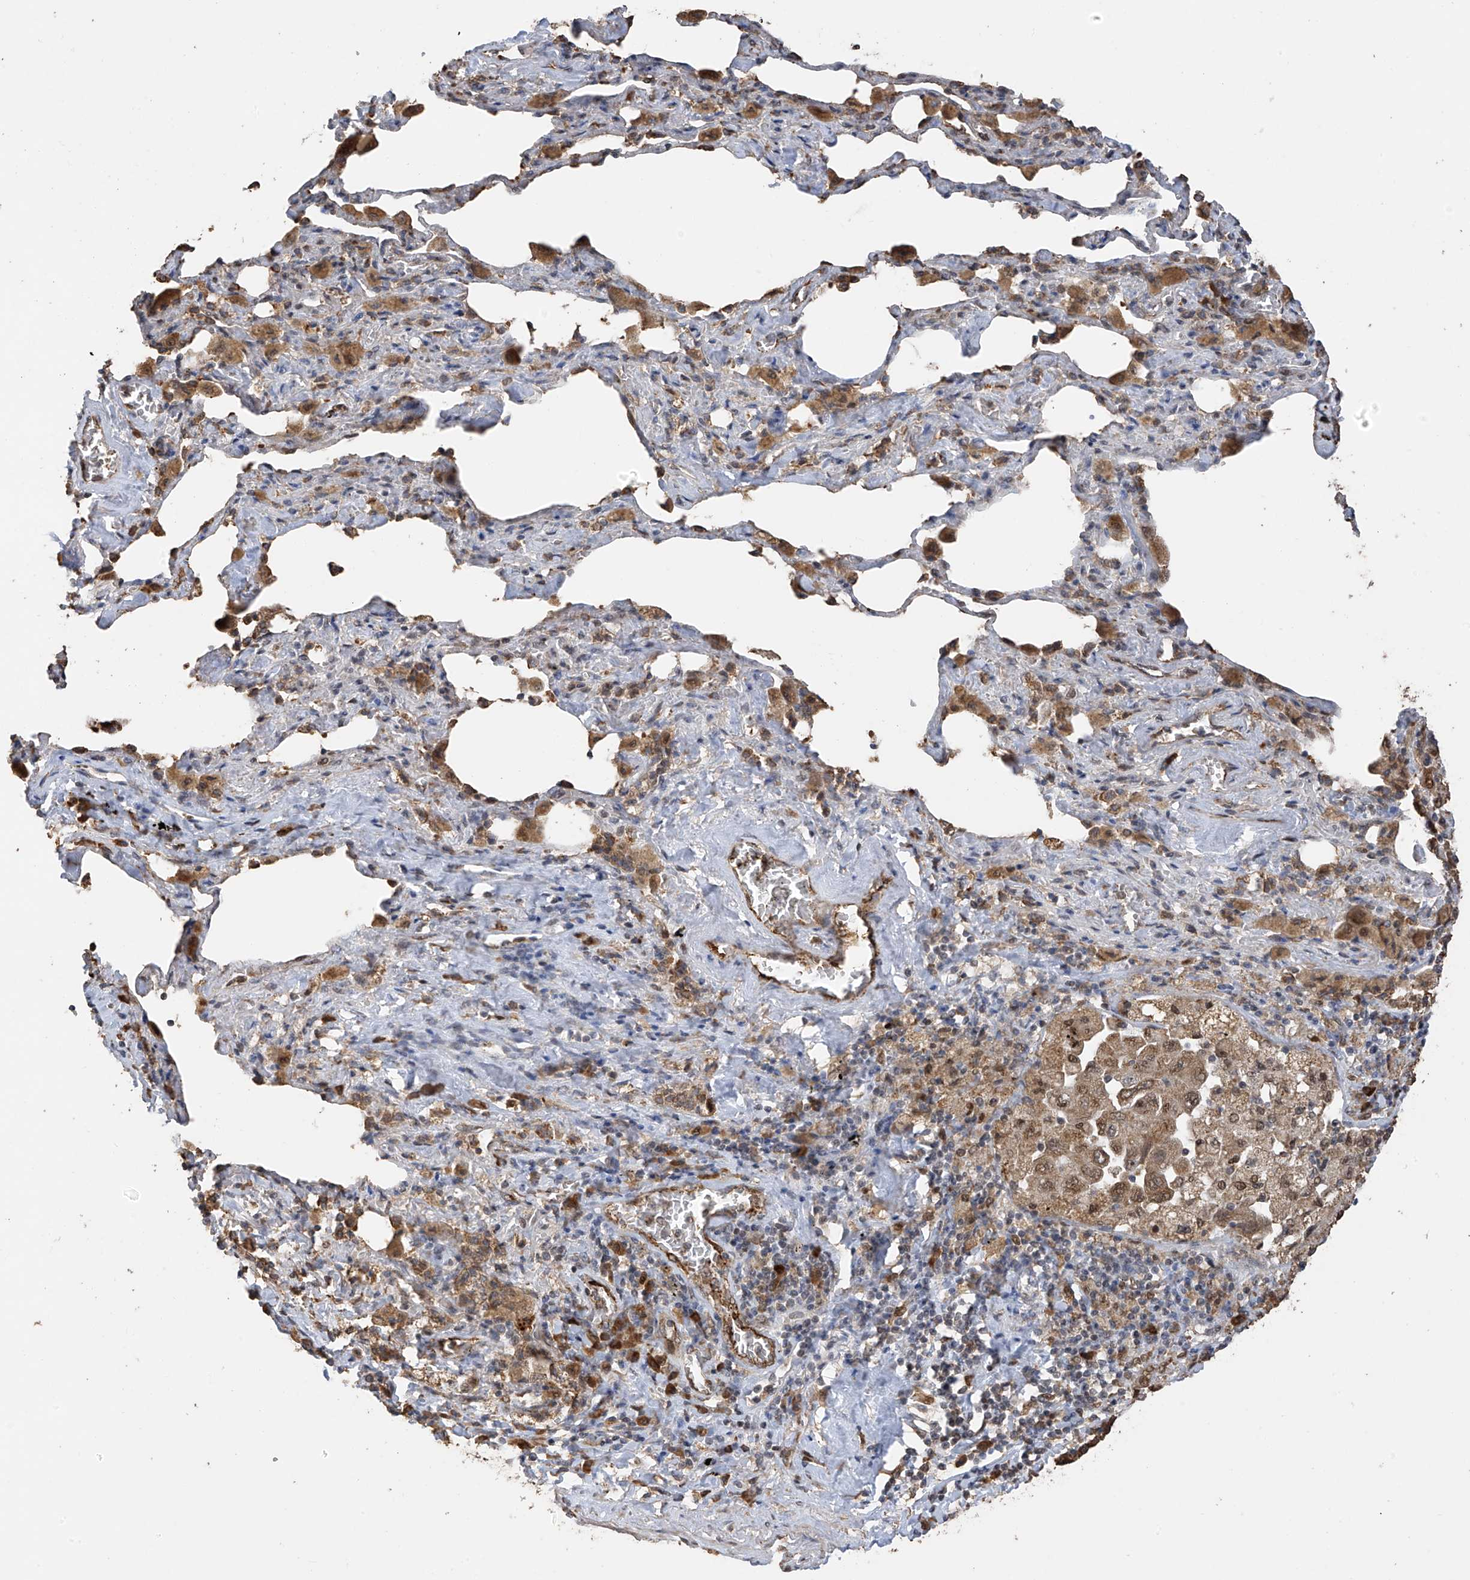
{"staining": {"intensity": "moderate", "quantity": ">75%", "location": "cytoplasmic/membranous,nuclear"}, "tissue": "lung cancer", "cell_type": "Tumor cells", "image_type": "cancer", "snomed": [{"axis": "morphology", "description": "Adenocarcinoma, NOS"}, {"axis": "topography", "description": "Lung"}], "caption": "An immunohistochemistry image of neoplastic tissue is shown. Protein staining in brown highlights moderate cytoplasmic/membranous and nuclear positivity in lung adenocarcinoma within tumor cells. (DAB = brown stain, brightfield microscopy at high magnification).", "gene": "ERLEC1", "patient": {"sex": "female", "age": 51}}